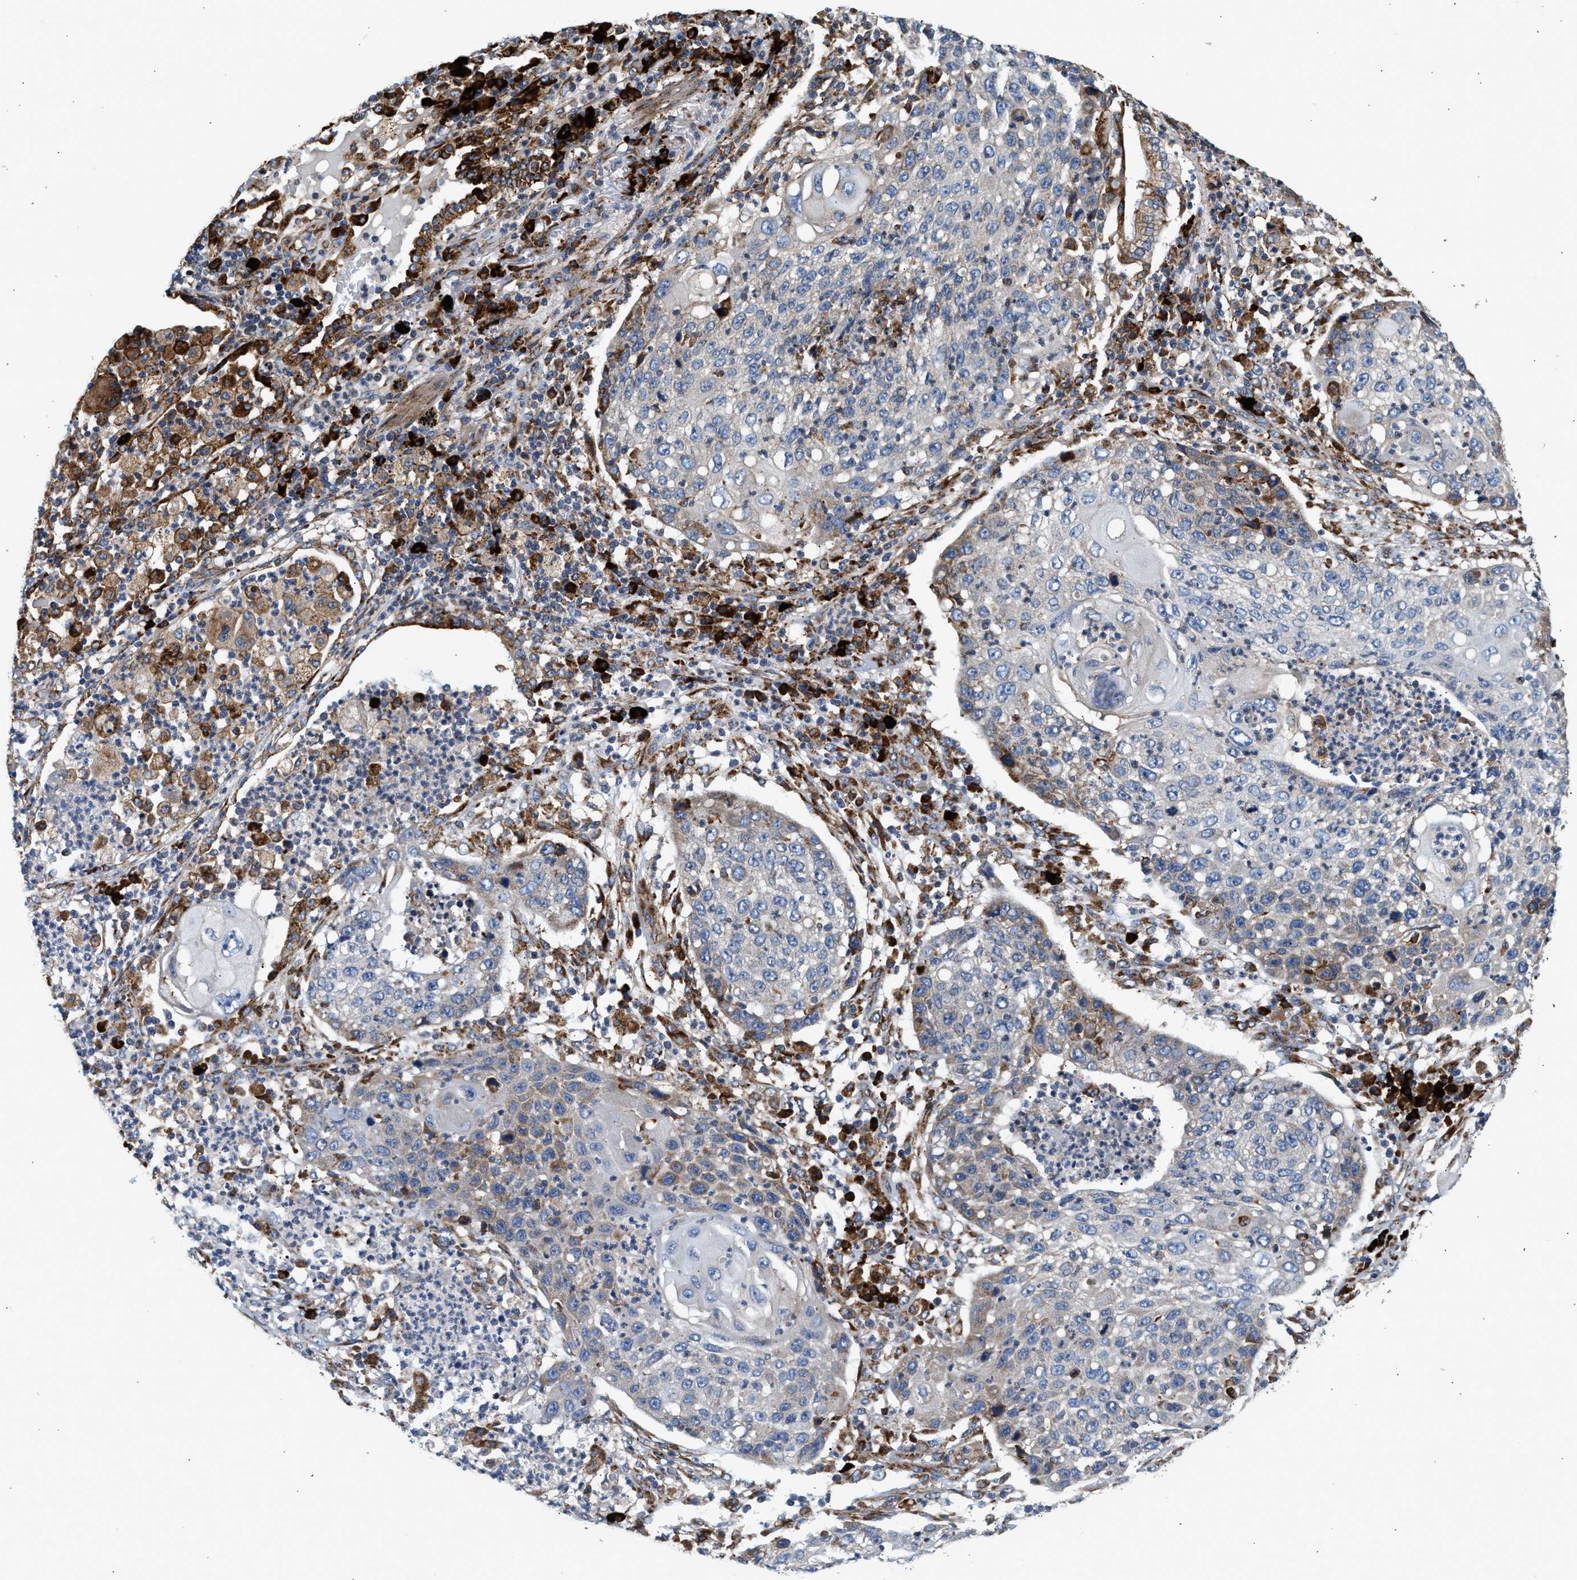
{"staining": {"intensity": "negative", "quantity": "none", "location": "none"}, "tissue": "lung cancer", "cell_type": "Tumor cells", "image_type": "cancer", "snomed": [{"axis": "morphology", "description": "Squamous cell carcinoma, NOS"}, {"axis": "topography", "description": "Lung"}], "caption": "Immunohistochemical staining of human lung cancer exhibits no significant staining in tumor cells.", "gene": "AMZ1", "patient": {"sex": "female", "age": 63}}